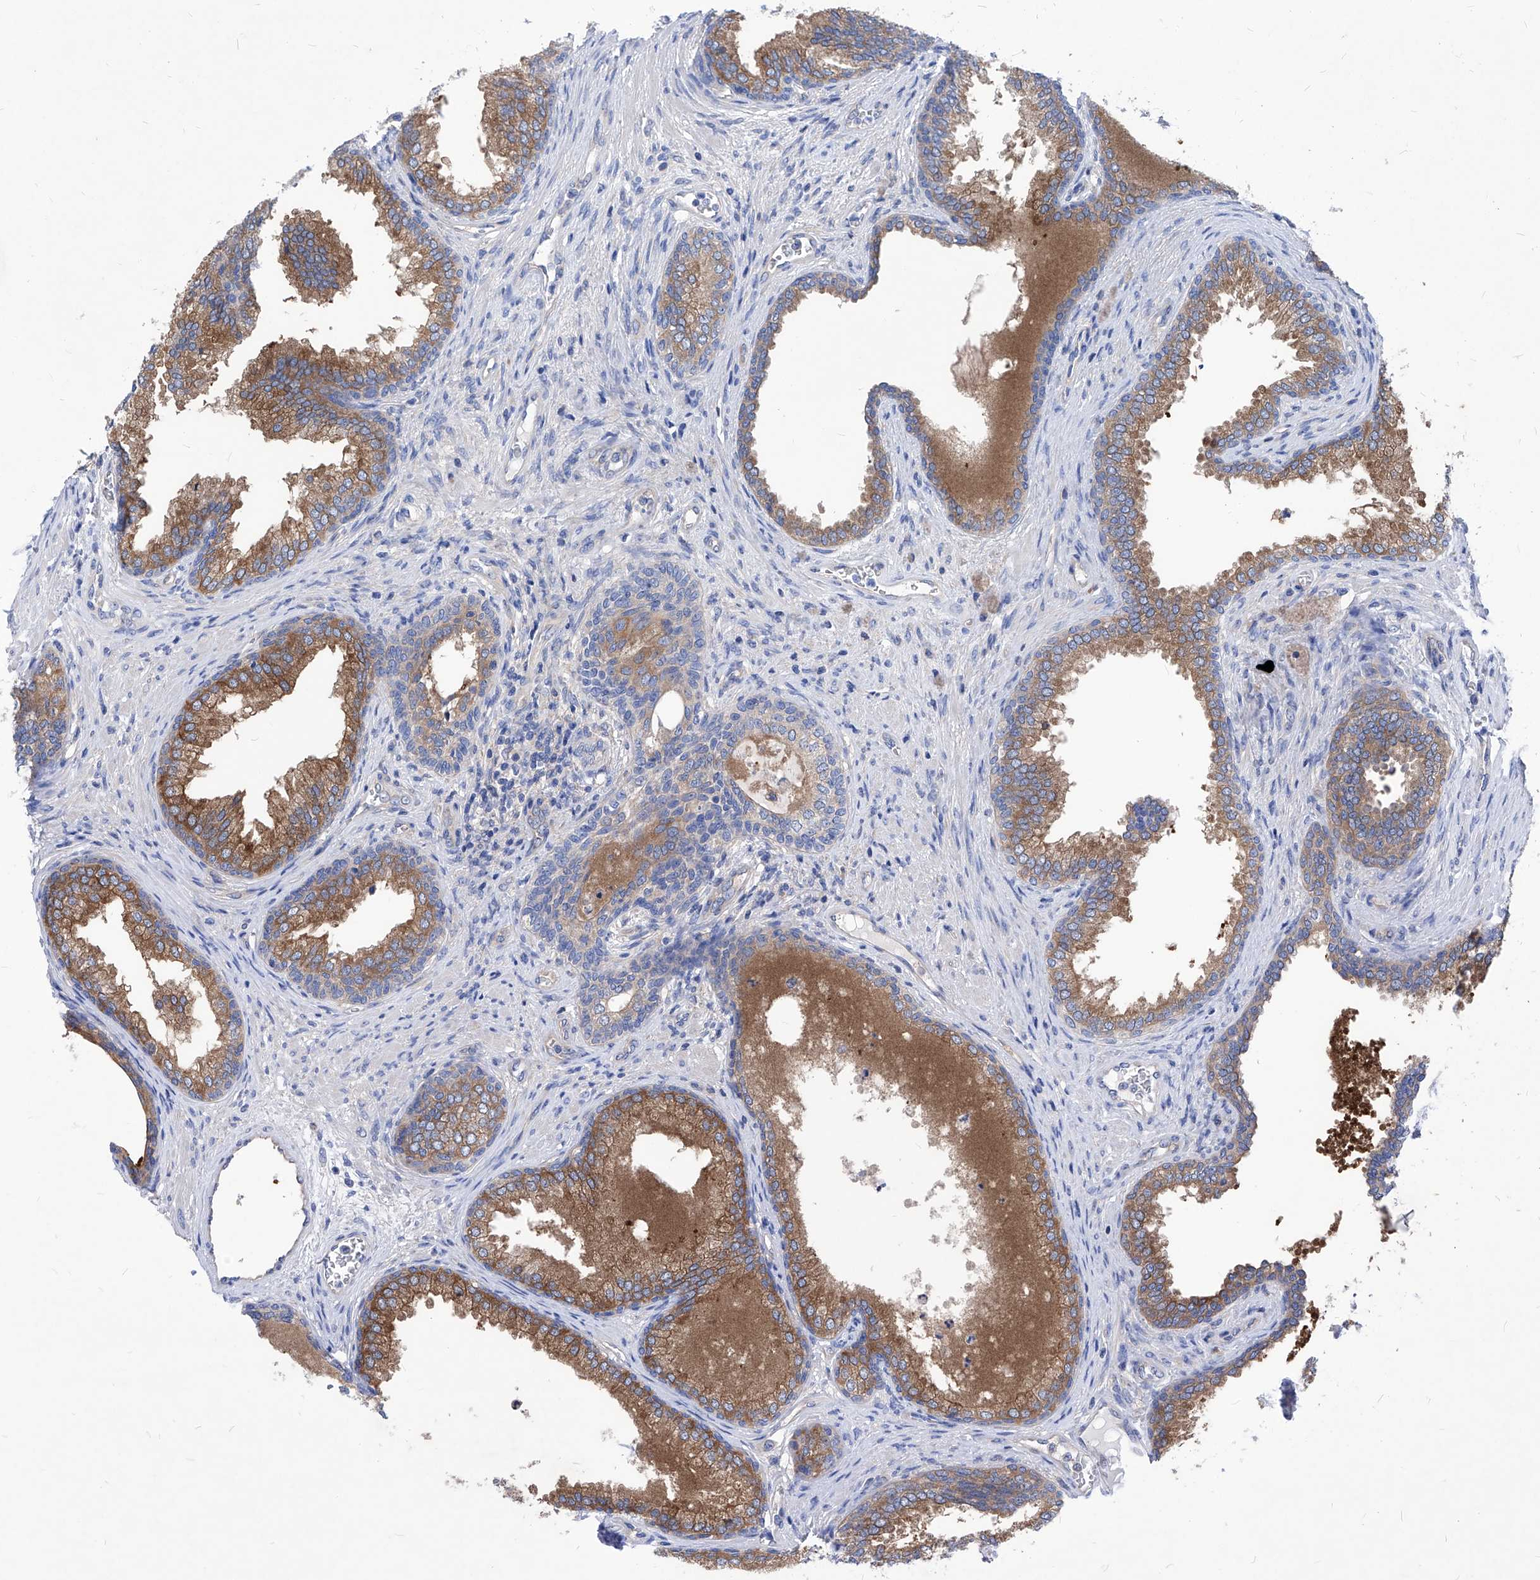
{"staining": {"intensity": "moderate", "quantity": "25%-75%", "location": "cytoplasmic/membranous"}, "tissue": "prostate", "cell_type": "Glandular cells", "image_type": "normal", "snomed": [{"axis": "morphology", "description": "Normal tissue, NOS"}, {"axis": "topography", "description": "Prostate"}], "caption": "Protein positivity by immunohistochemistry (IHC) displays moderate cytoplasmic/membranous positivity in about 25%-75% of glandular cells in unremarkable prostate.", "gene": "XPNPEP1", "patient": {"sex": "male", "age": 76}}